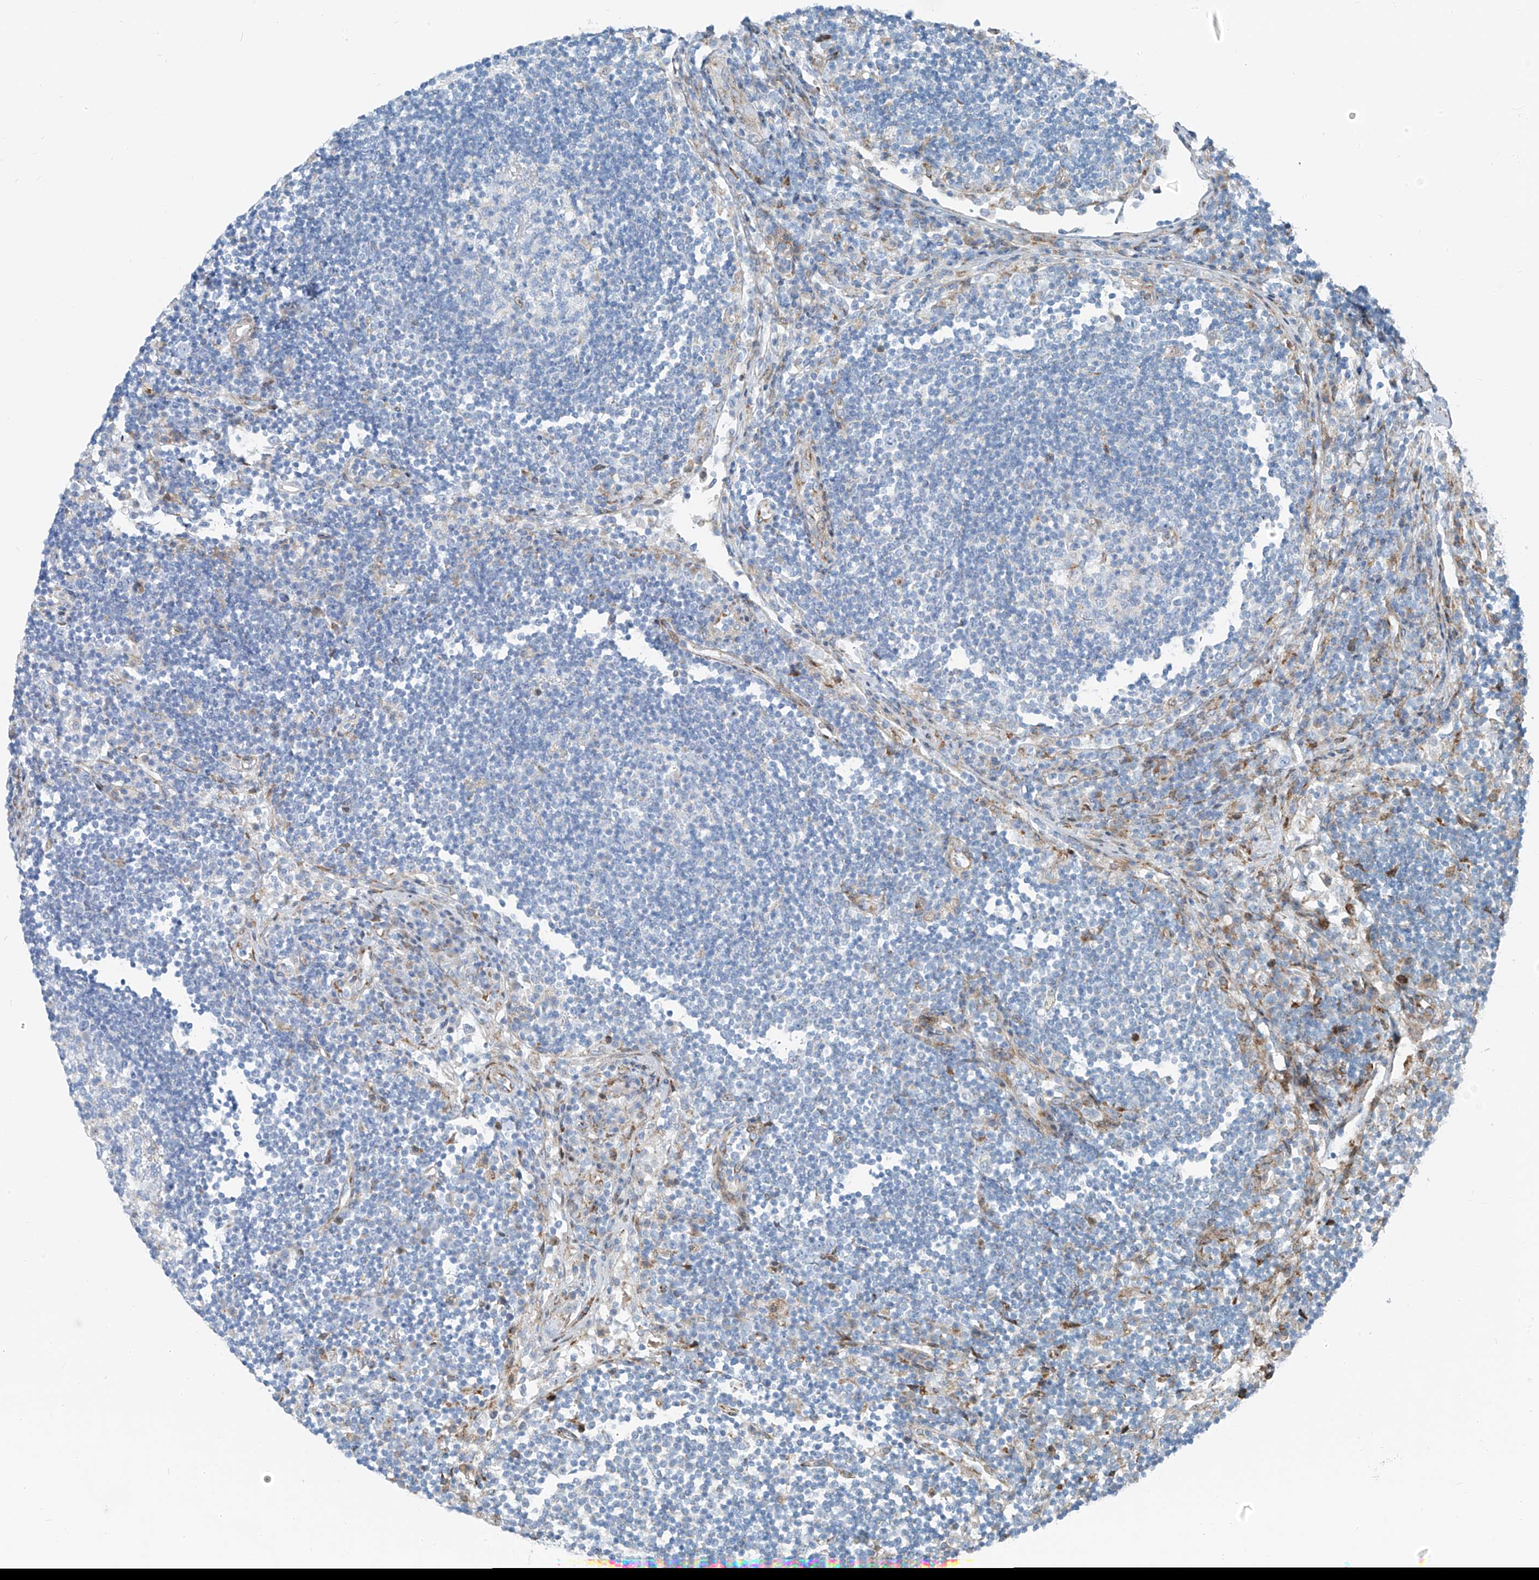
{"staining": {"intensity": "negative", "quantity": "none", "location": "none"}, "tissue": "lymph node", "cell_type": "Germinal center cells", "image_type": "normal", "snomed": [{"axis": "morphology", "description": "Normal tissue, NOS"}, {"axis": "topography", "description": "Lymph node"}], "caption": "DAB immunohistochemical staining of unremarkable human lymph node displays no significant staining in germinal center cells.", "gene": "HIC2", "patient": {"sex": "female", "age": 53}}